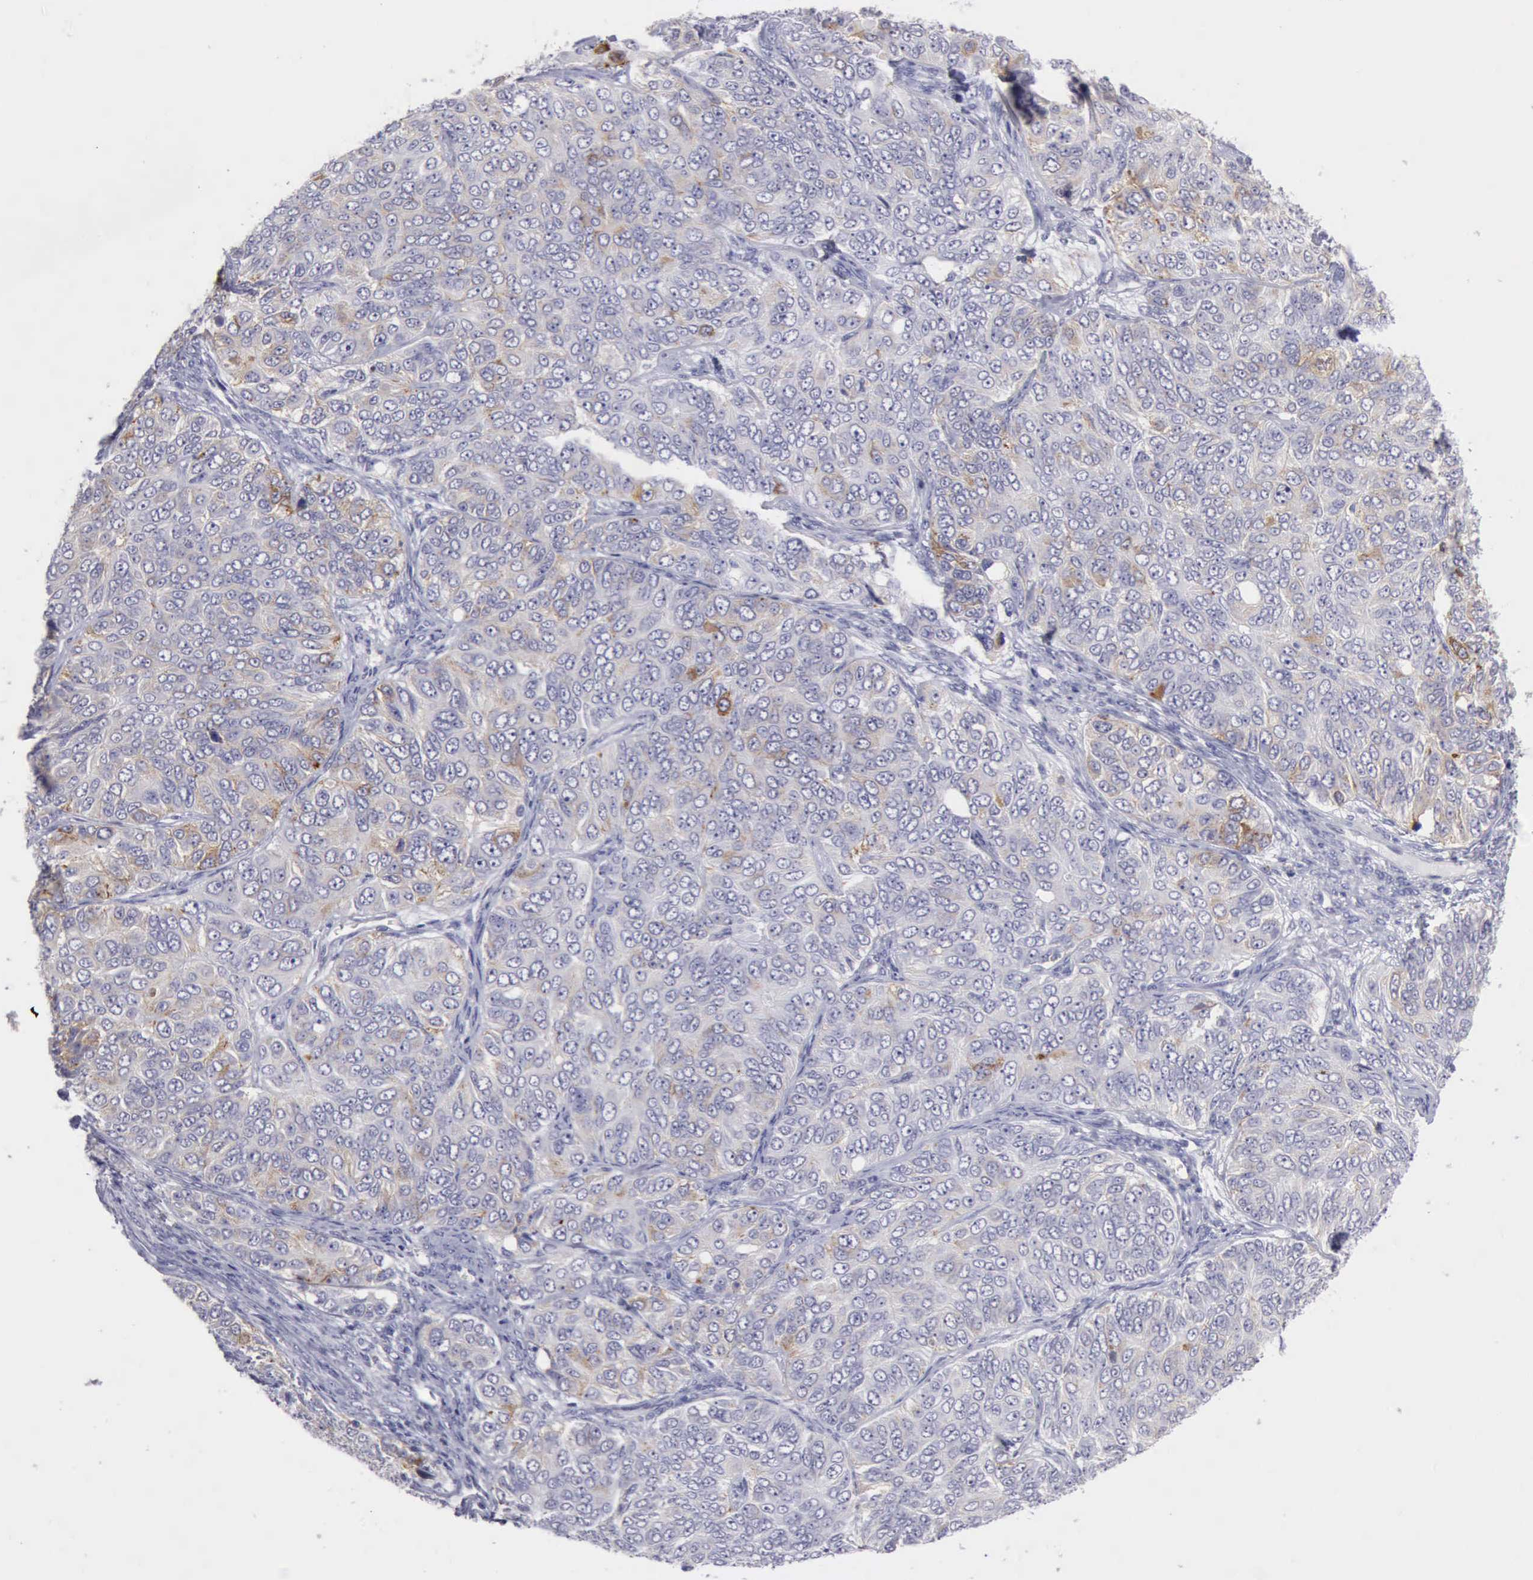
{"staining": {"intensity": "moderate", "quantity": "<25%", "location": "cytoplasmic/membranous"}, "tissue": "ovarian cancer", "cell_type": "Tumor cells", "image_type": "cancer", "snomed": [{"axis": "morphology", "description": "Carcinoma, endometroid"}, {"axis": "topography", "description": "Ovary"}], "caption": "Protein expression analysis of human ovarian cancer reveals moderate cytoplasmic/membranous expression in about <25% of tumor cells.", "gene": "TFRC", "patient": {"sex": "female", "age": 51}}